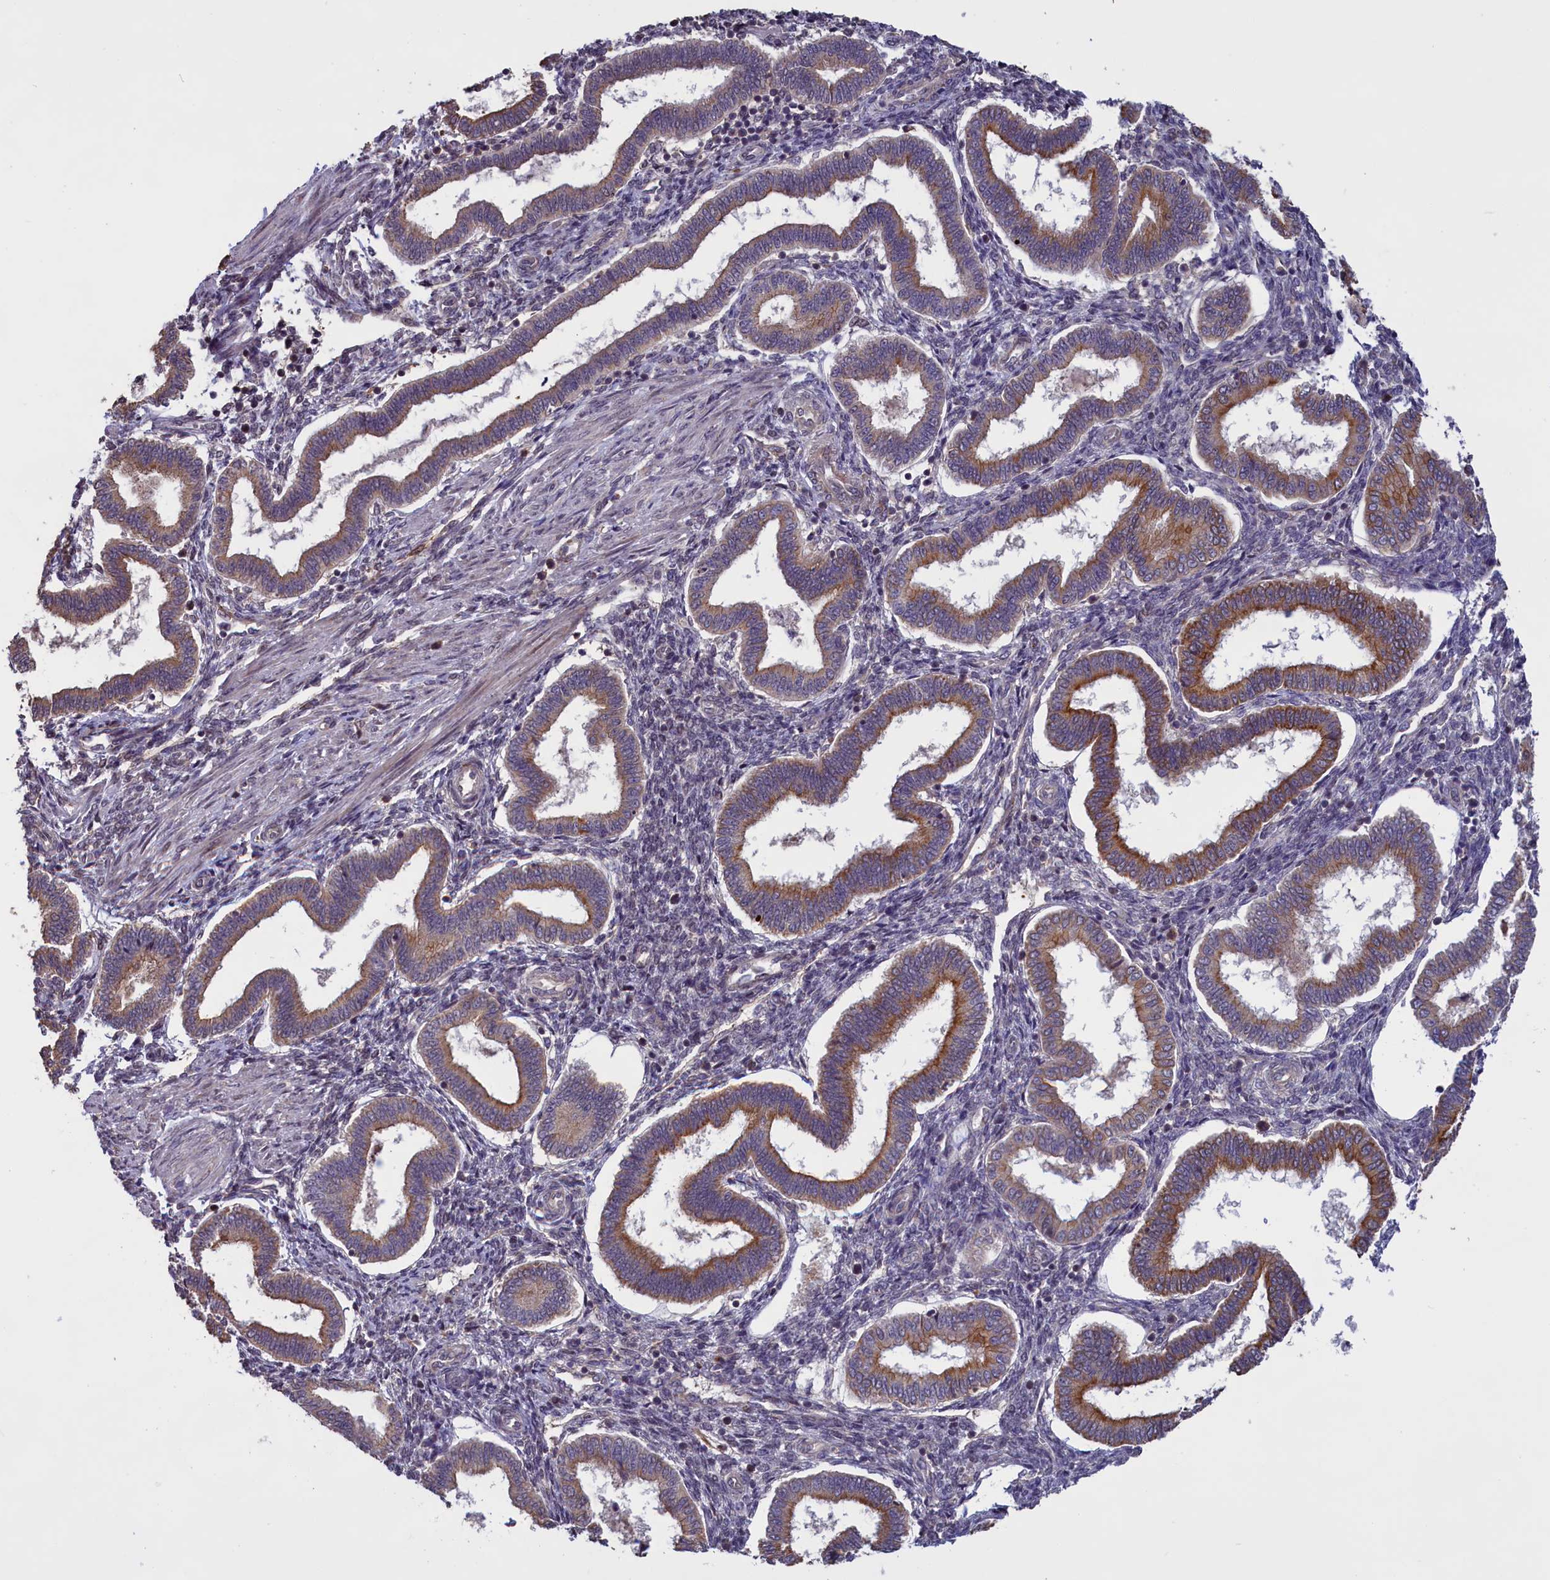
{"staining": {"intensity": "moderate", "quantity": "25%-75%", "location": "cytoplasmic/membranous"}, "tissue": "endometrium", "cell_type": "Cells in endometrial stroma", "image_type": "normal", "snomed": [{"axis": "morphology", "description": "Normal tissue, NOS"}, {"axis": "topography", "description": "Endometrium"}], "caption": "Protein expression analysis of normal human endometrium reveals moderate cytoplasmic/membranous expression in approximately 25%-75% of cells in endometrial stroma. (DAB IHC with brightfield microscopy, high magnification).", "gene": "DENND1B", "patient": {"sex": "female", "age": 24}}